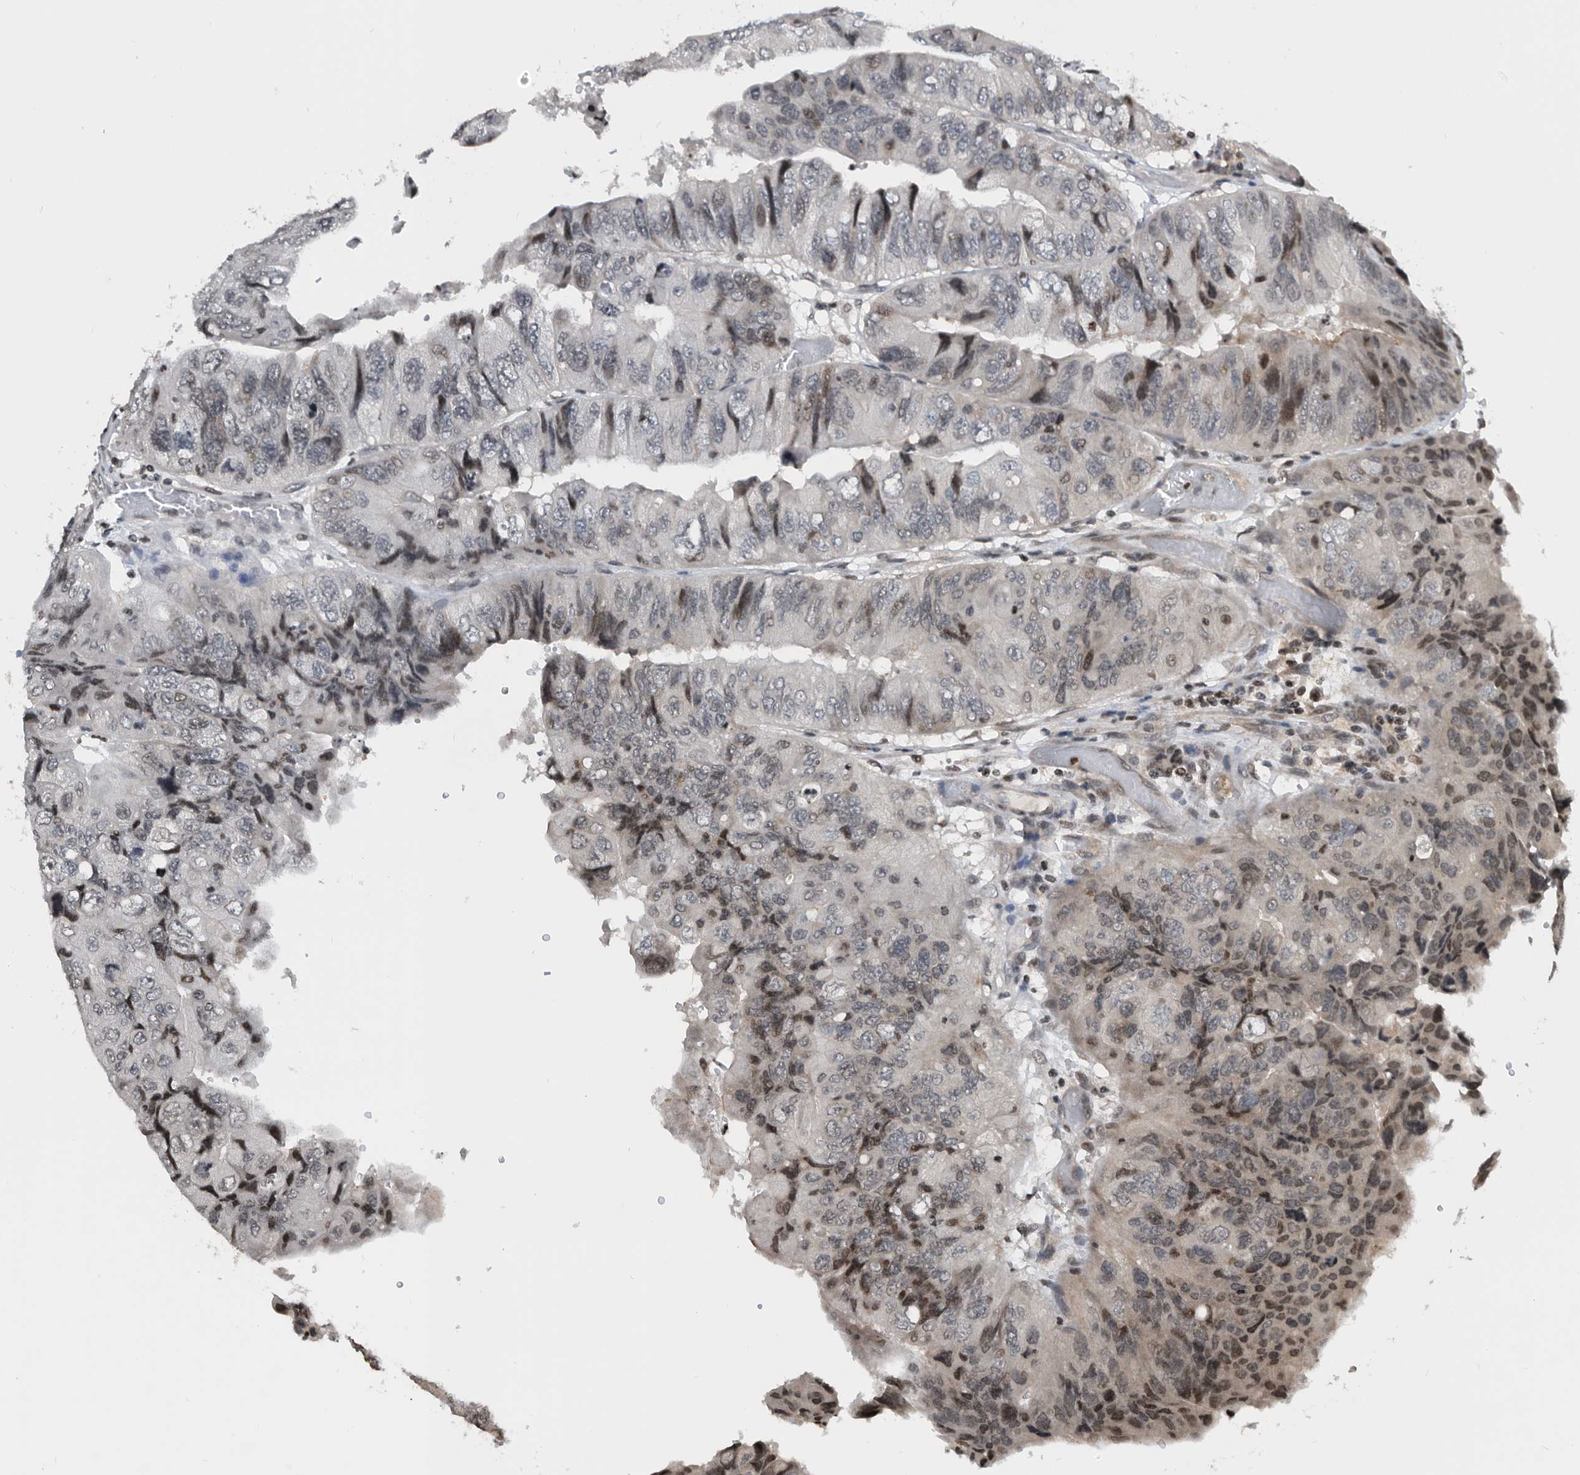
{"staining": {"intensity": "moderate", "quantity": "25%-75%", "location": "nuclear"}, "tissue": "colorectal cancer", "cell_type": "Tumor cells", "image_type": "cancer", "snomed": [{"axis": "morphology", "description": "Adenocarcinoma, NOS"}, {"axis": "topography", "description": "Rectum"}], "caption": "A brown stain shows moderate nuclear staining of a protein in colorectal adenocarcinoma tumor cells.", "gene": "SNRNP48", "patient": {"sex": "male", "age": 63}}